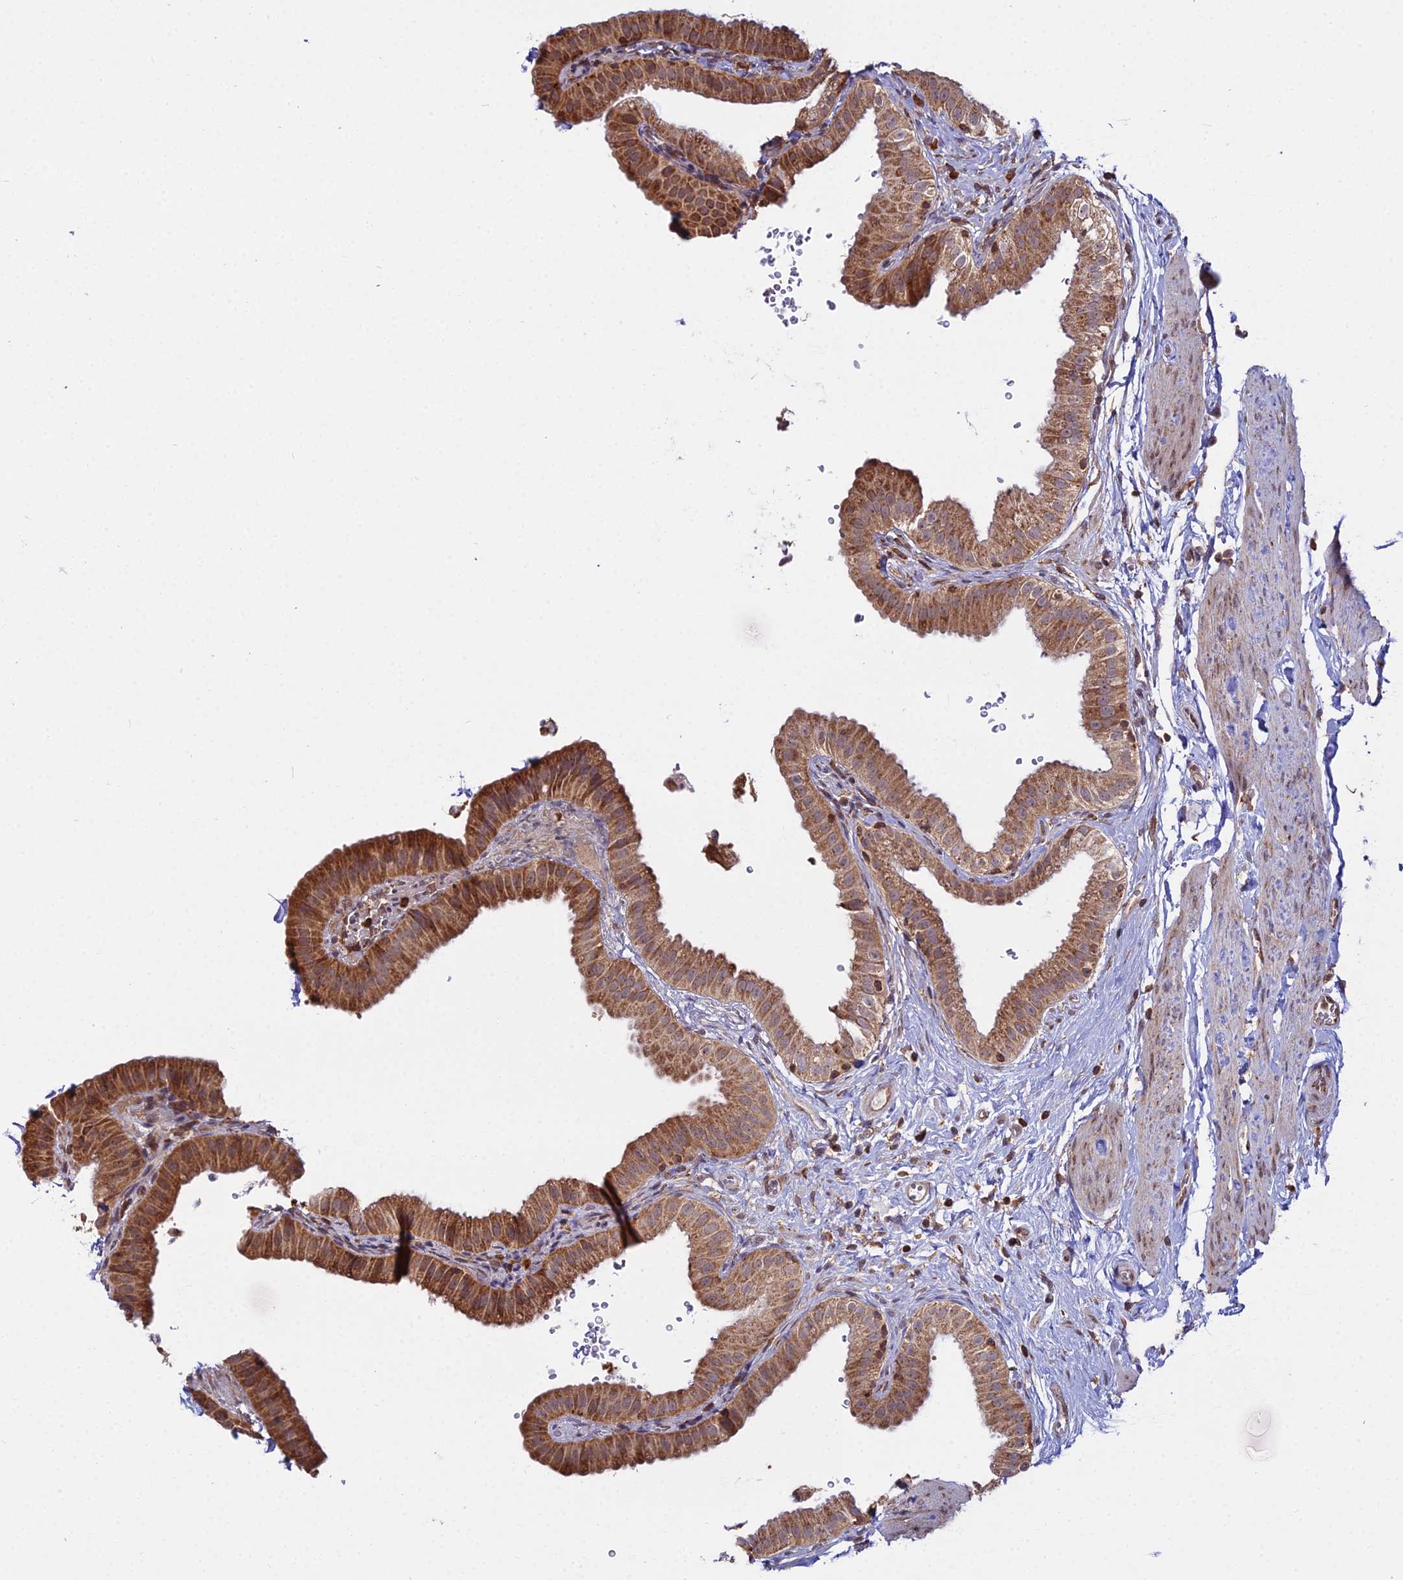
{"staining": {"intensity": "strong", "quantity": ">75%", "location": "cytoplasmic/membranous"}, "tissue": "gallbladder", "cell_type": "Glandular cells", "image_type": "normal", "snomed": [{"axis": "morphology", "description": "Normal tissue, NOS"}, {"axis": "topography", "description": "Gallbladder"}], "caption": "Glandular cells display strong cytoplasmic/membranous staining in about >75% of cells in normal gallbladder. The protein of interest is shown in brown color, while the nuclei are stained blue.", "gene": "RPL26", "patient": {"sex": "female", "age": 61}}